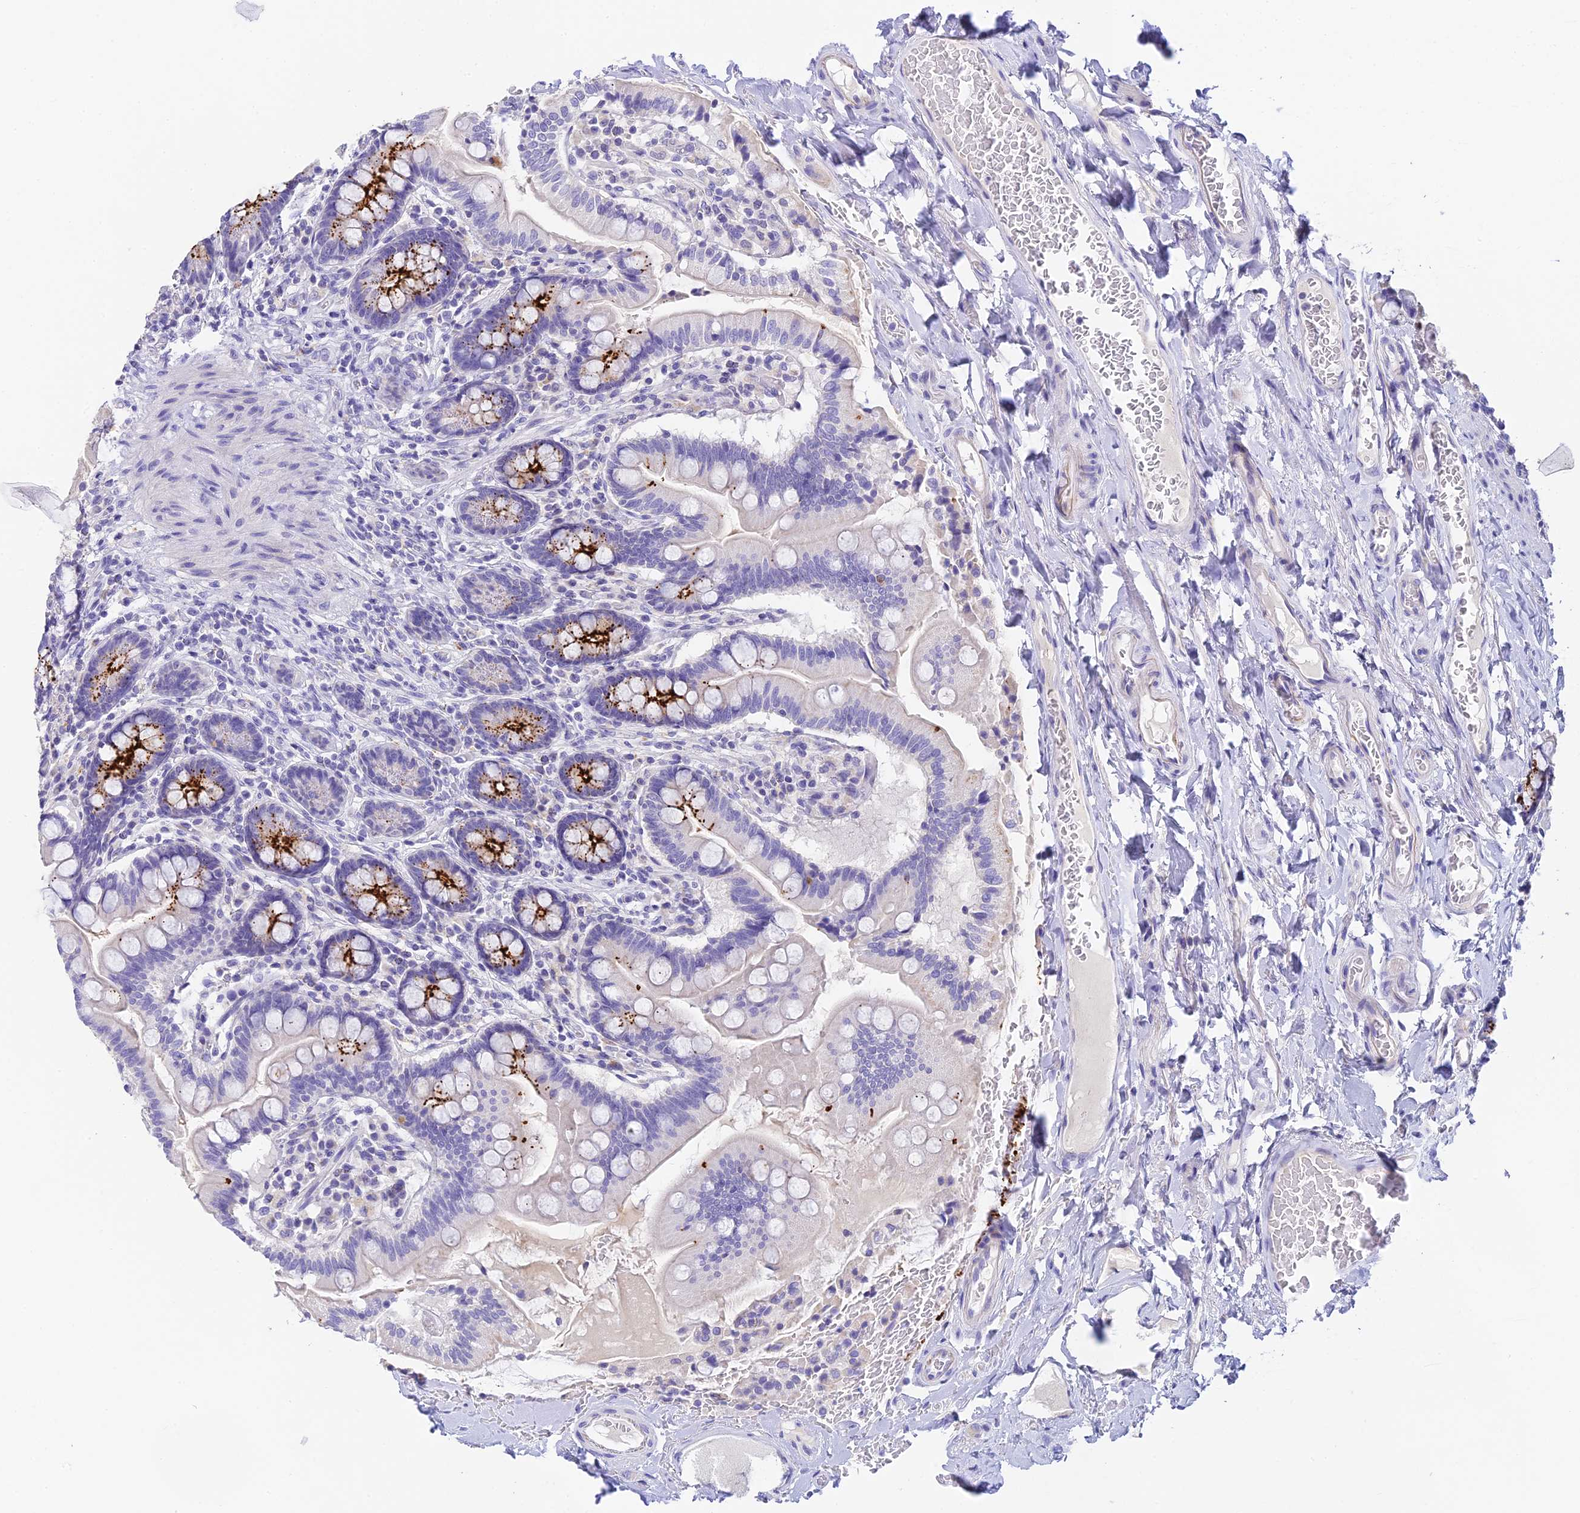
{"staining": {"intensity": "strong", "quantity": "25%-75%", "location": "cytoplasmic/membranous"}, "tissue": "small intestine", "cell_type": "Glandular cells", "image_type": "normal", "snomed": [{"axis": "morphology", "description": "Normal tissue, NOS"}, {"axis": "topography", "description": "Small intestine"}], "caption": "Immunohistochemical staining of benign human small intestine reveals strong cytoplasmic/membranous protein staining in about 25%-75% of glandular cells.", "gene": "C12orf29", "patient": {"sex": "female", "age": 64}}